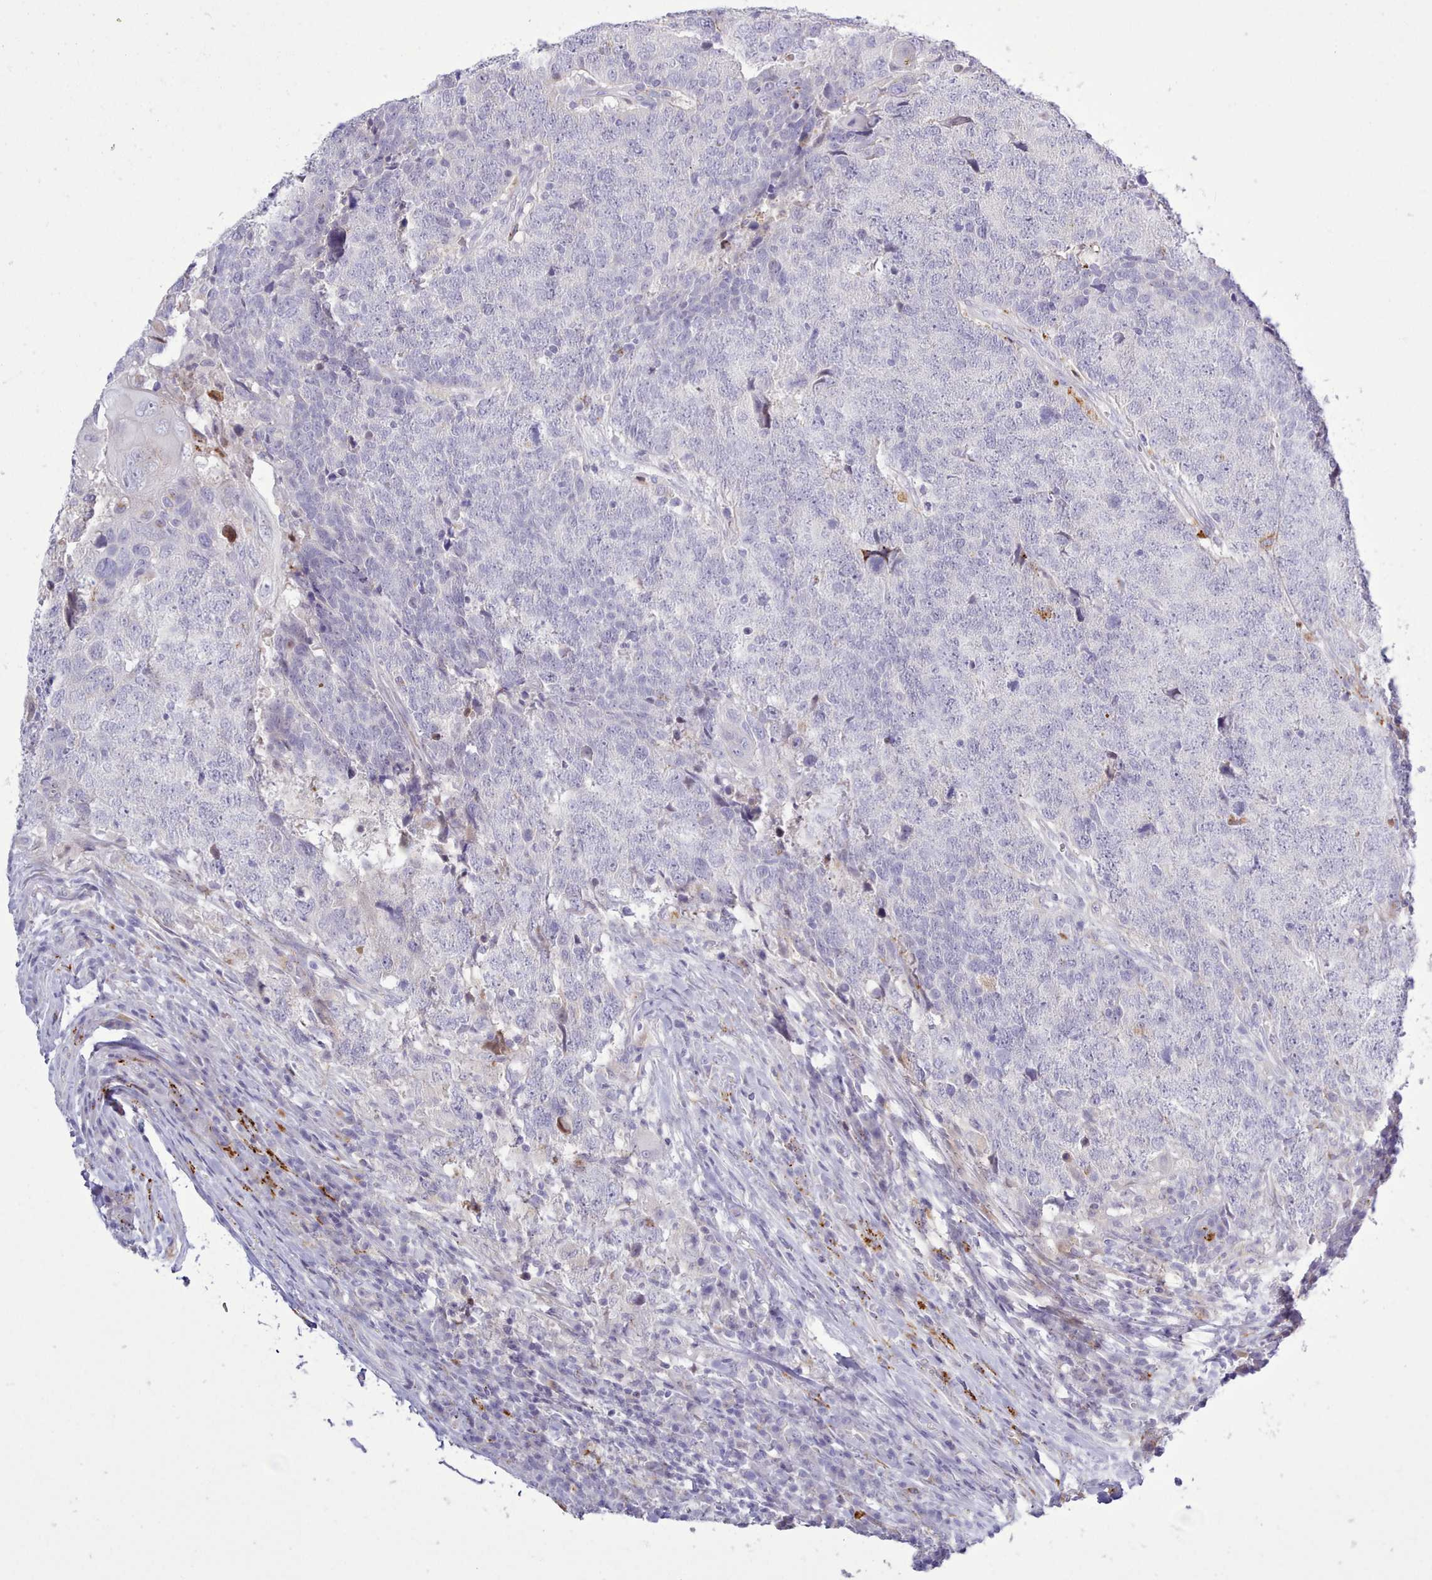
{"staining": {"intensity": "negative", "quantity": "none", "location": "none"}, "tissue": "head and neck cancer", "cell_type": "Tumor cells", "image_type": "cancer", "snomed": [{"axis": "morphology", "description": "Normal tissue, NOS"}, {"axis": "morphology", "description": "Squamous cell carcinoma, NOS"}, {"axis": "topography", "description": "Skeletal muscle"}, {"axis": "topography", "description": "Vascular tissue"}, {"axis": "topography", "description": "Peripheral nerve tissue"}, {"axis": "topography", "description": "Head-Neck"}], "caption": "Immunohistochemistry (IHC) photomicrograph of neoplastic tissue: human squamous cell carcinoma (head and neck) stained with DAB (3,3'-diaminobenzidine) reveals no significant protein expression in tumor cells.", "gene": "SRD5A1", "patient": {"sex": "male", "age": 66}}